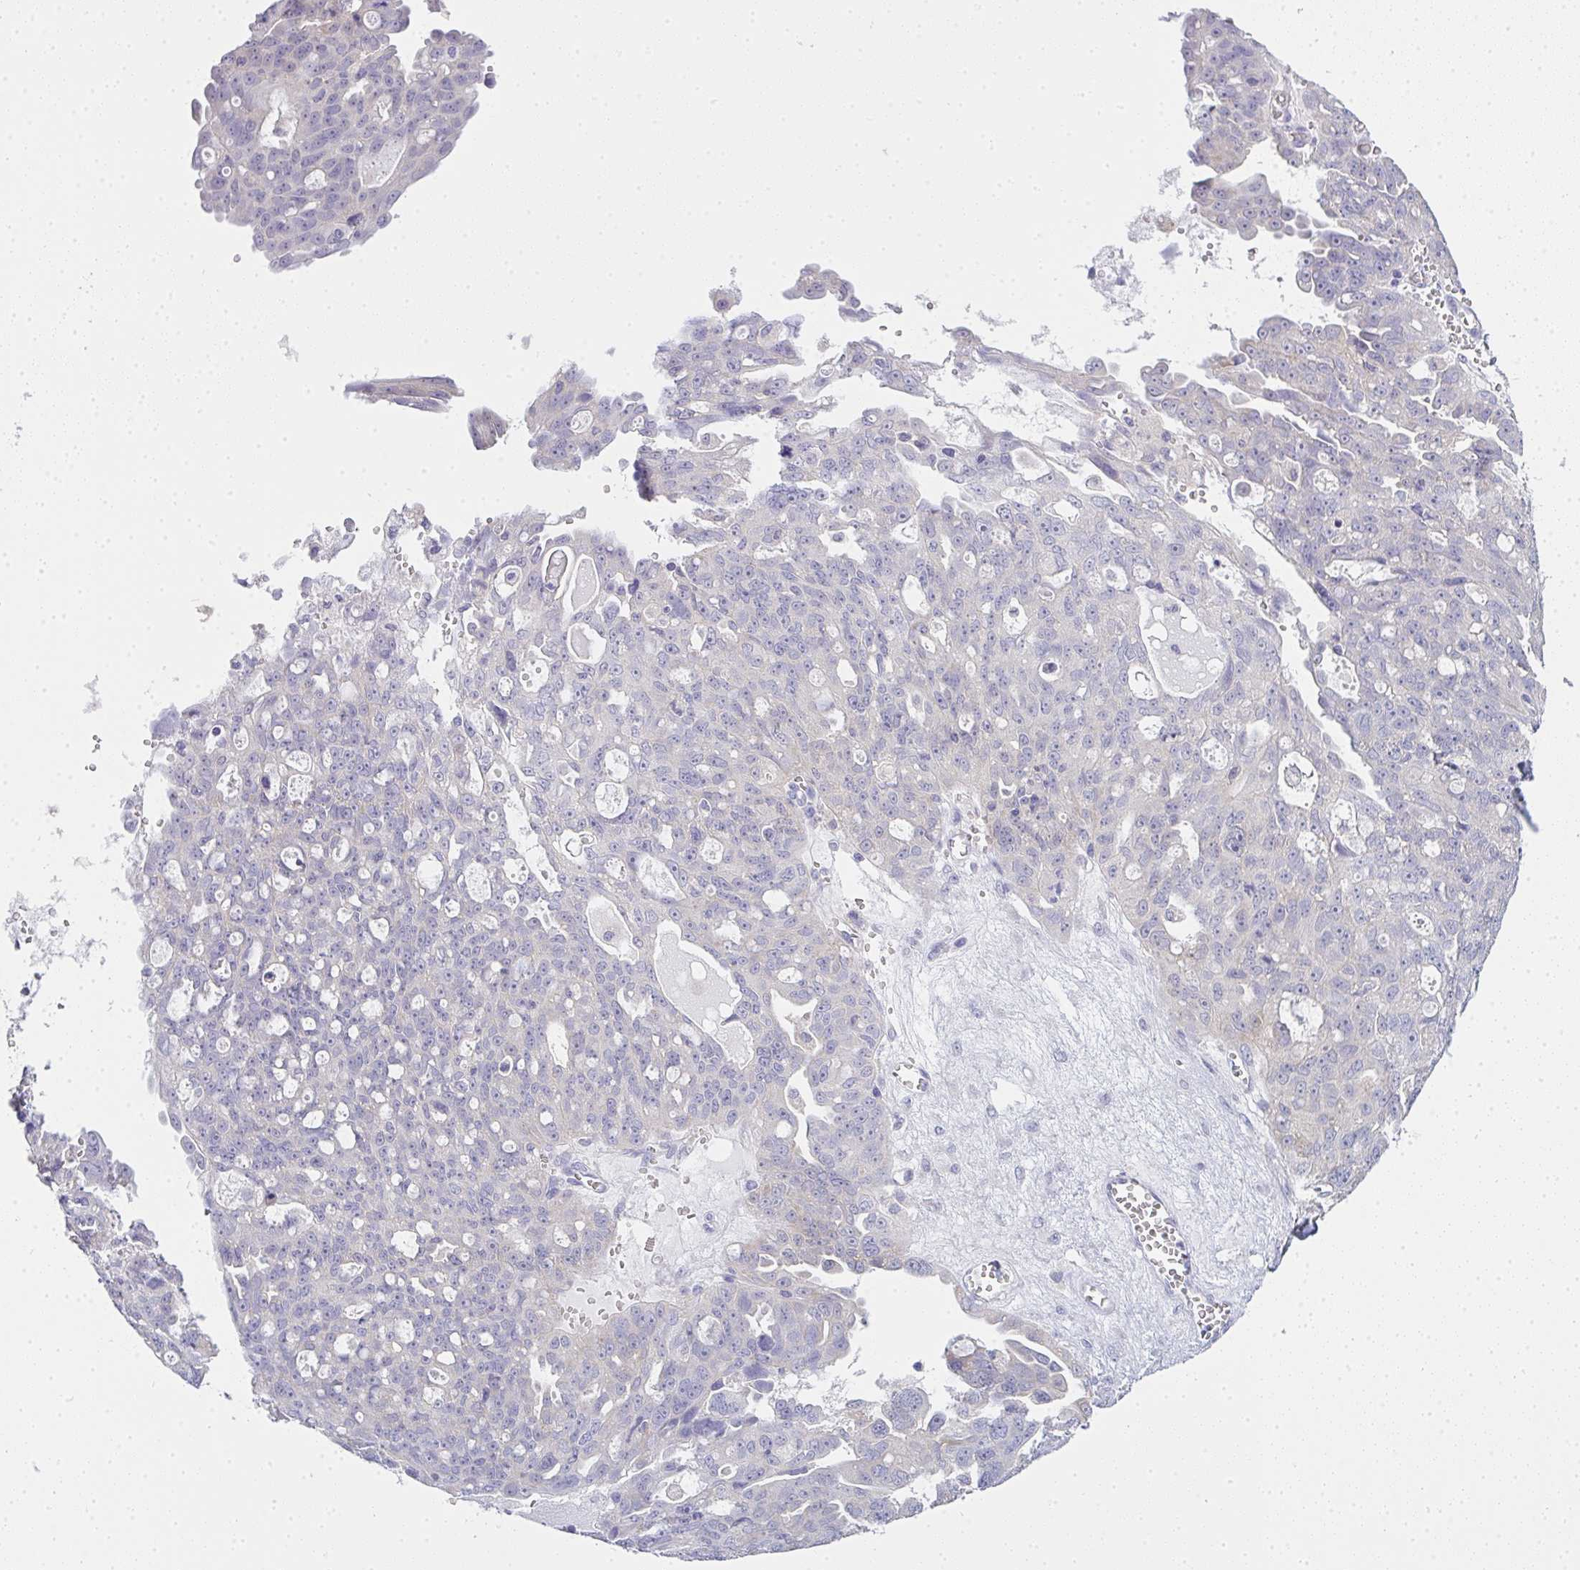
{"staining": {"intensity": "negative", "quantity": "none", "location": "none"}, "tissue": "ovarian cancer", "cell_type": "Tumor cells", "image_type": "cancer", "snomed": [{"axis": "morphology", "description": "Carcinoma, endometroid"}, {"axis": "topography", "description": "Ovary"}], "caption": "Image shows no significant protein staining in tumor cells of ovarian endometroid carcinoma.", "gene": "GSDMB", "patient": {"sex": "female", "age": 70}}